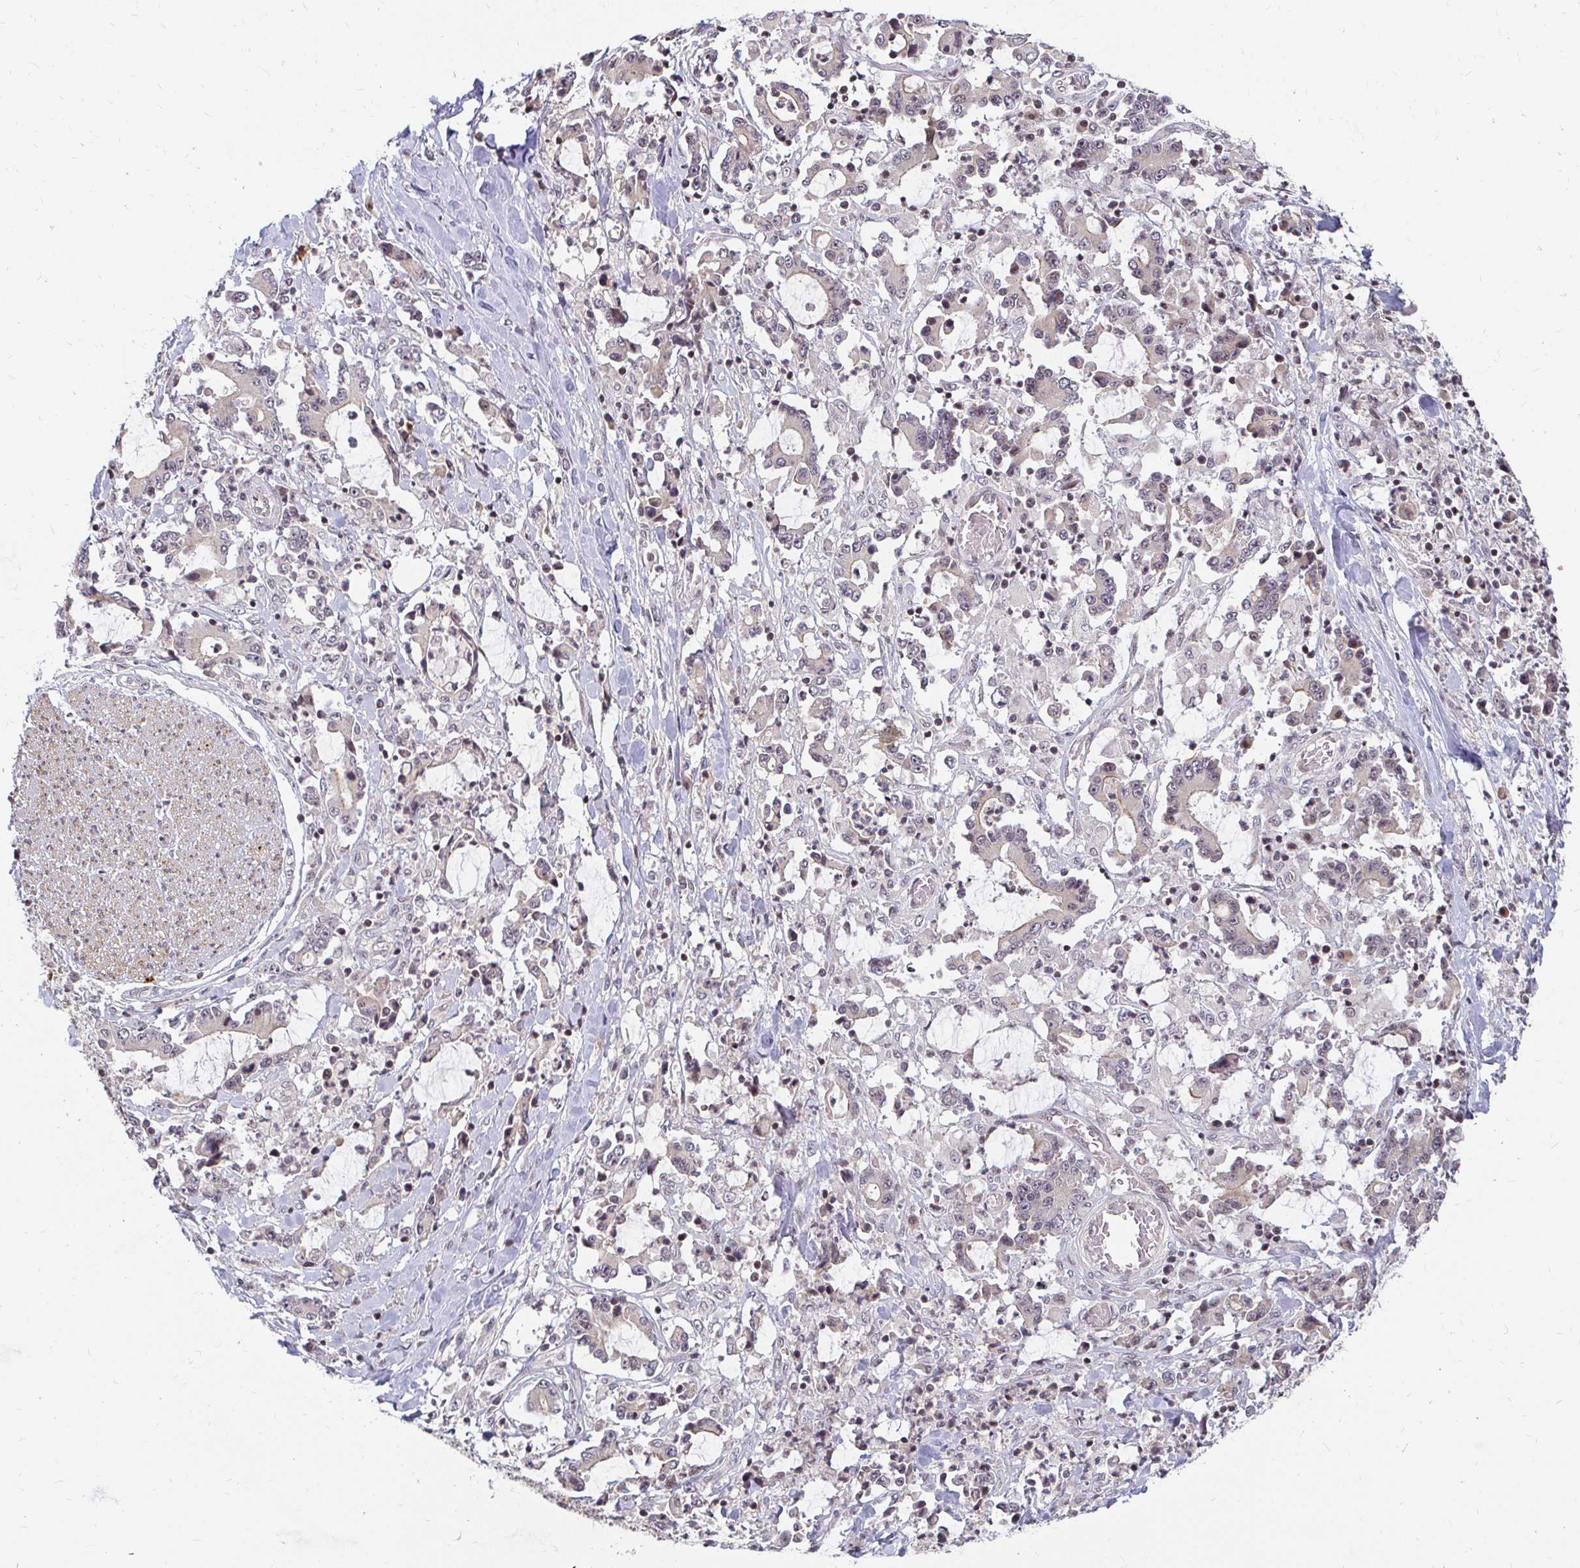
{"staining": {"intensity": "negative", "quantity": "none", "location": "none"}, "tissue": "stomach cancer", "cell_type": "Tumor cells", "image_type": "cancer", "snomed": [{"axis": "morphology", "description": "Adenocarcinoma, NOS"}, {"axis": "topography", "description": "Stomach, upper"}], "caption": "Protein analysis of stomach cancer exhibits no significant staining in tumor cells.", "gene": "ANK3", "patient": {"sex": "male", "age": 68}}